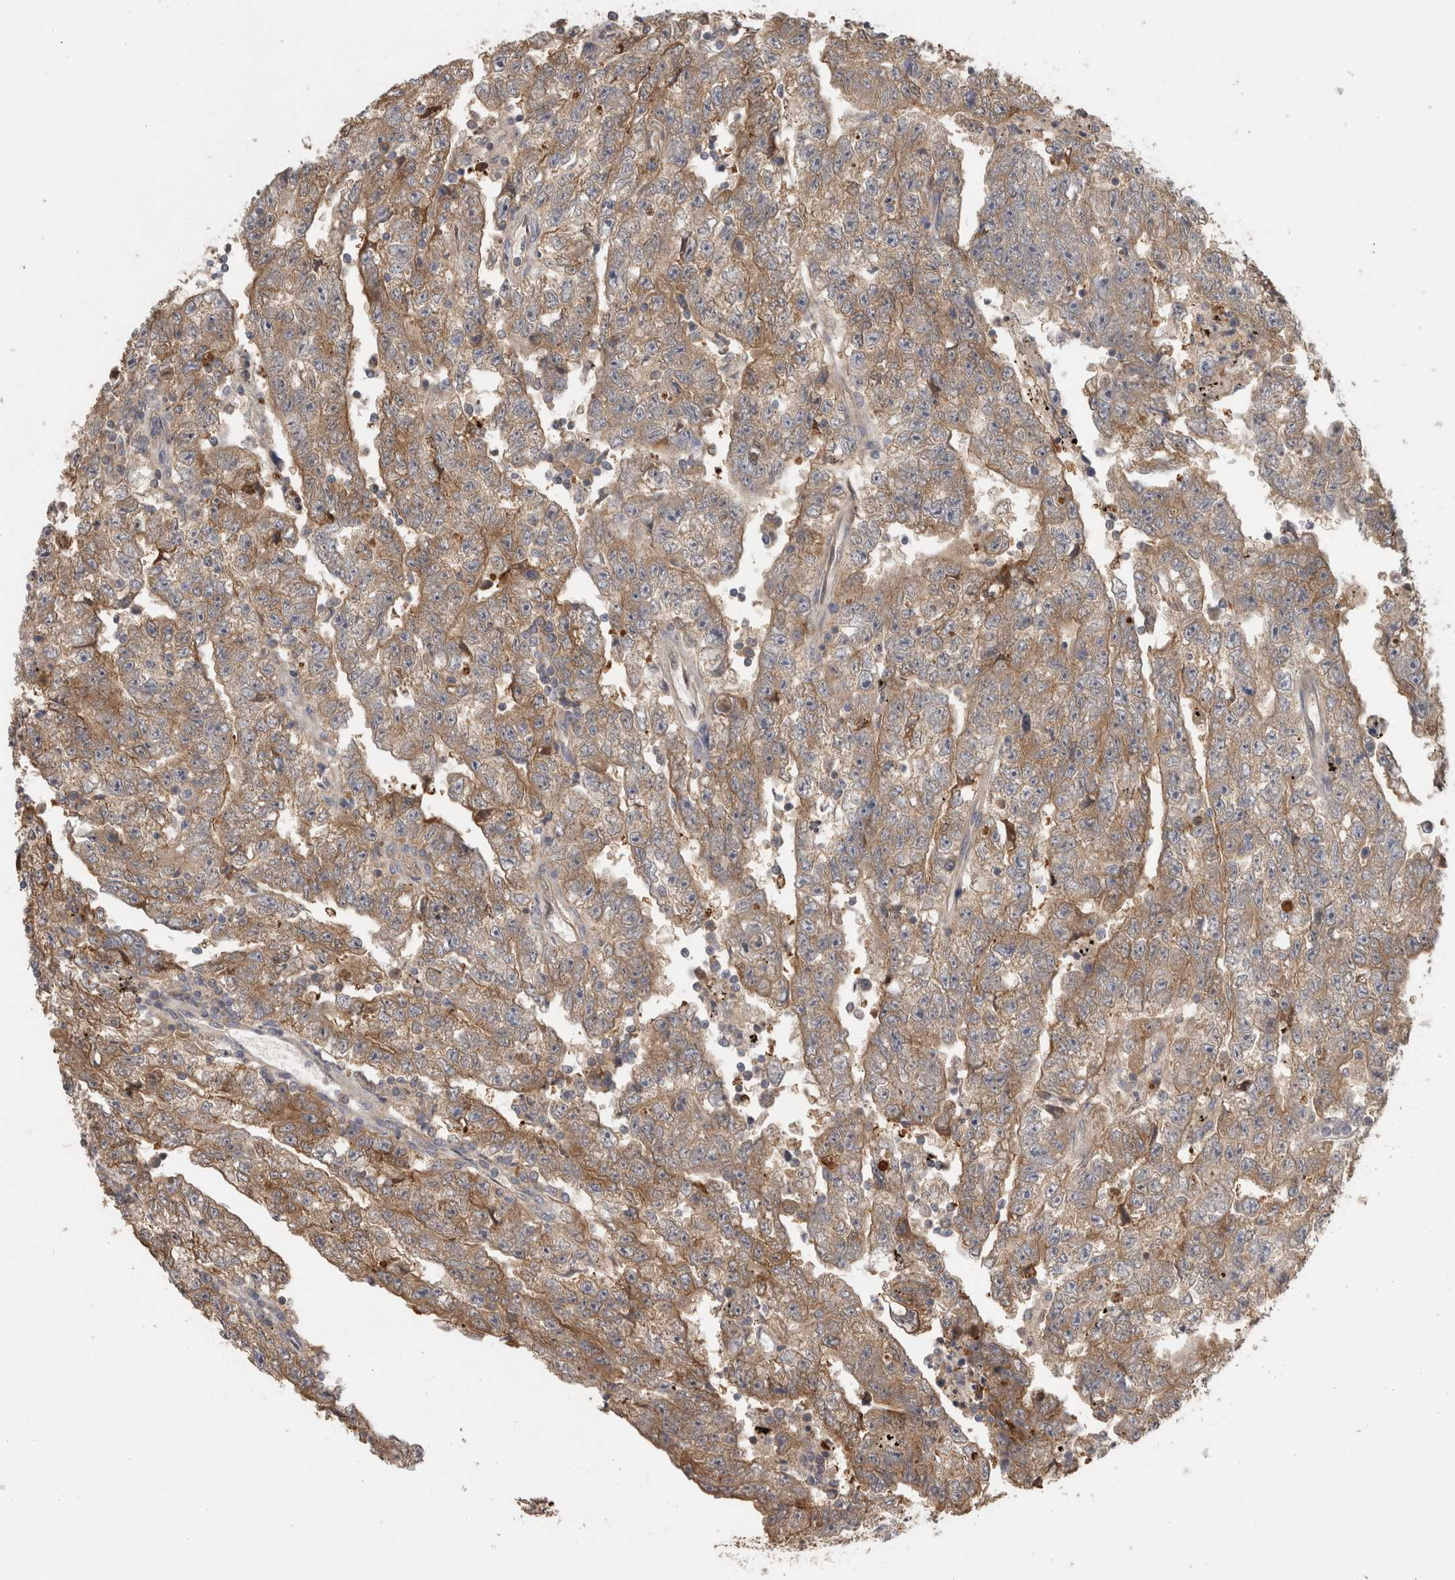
{"staining": {"intensity": "moderate", "quantity": ">75%", "location": "cytoplasmic/membranous"}, "tissue": "testis cancer", "cell_type": "Tumor cells", "image_type": "cancer", "snomed": [{"axis": "morphology", "description": "Carcinoma, Embryonal, NOS"}, {"axis": "topography", "description": "Testis"}], "caption": "Moderate cytoplasmic/membranous protein positivity is seen in about >75% of tumor cells in testis embryonal carcinoma.", "gene": "PIGP", "patient": {"sex": "male", "age": 25}}